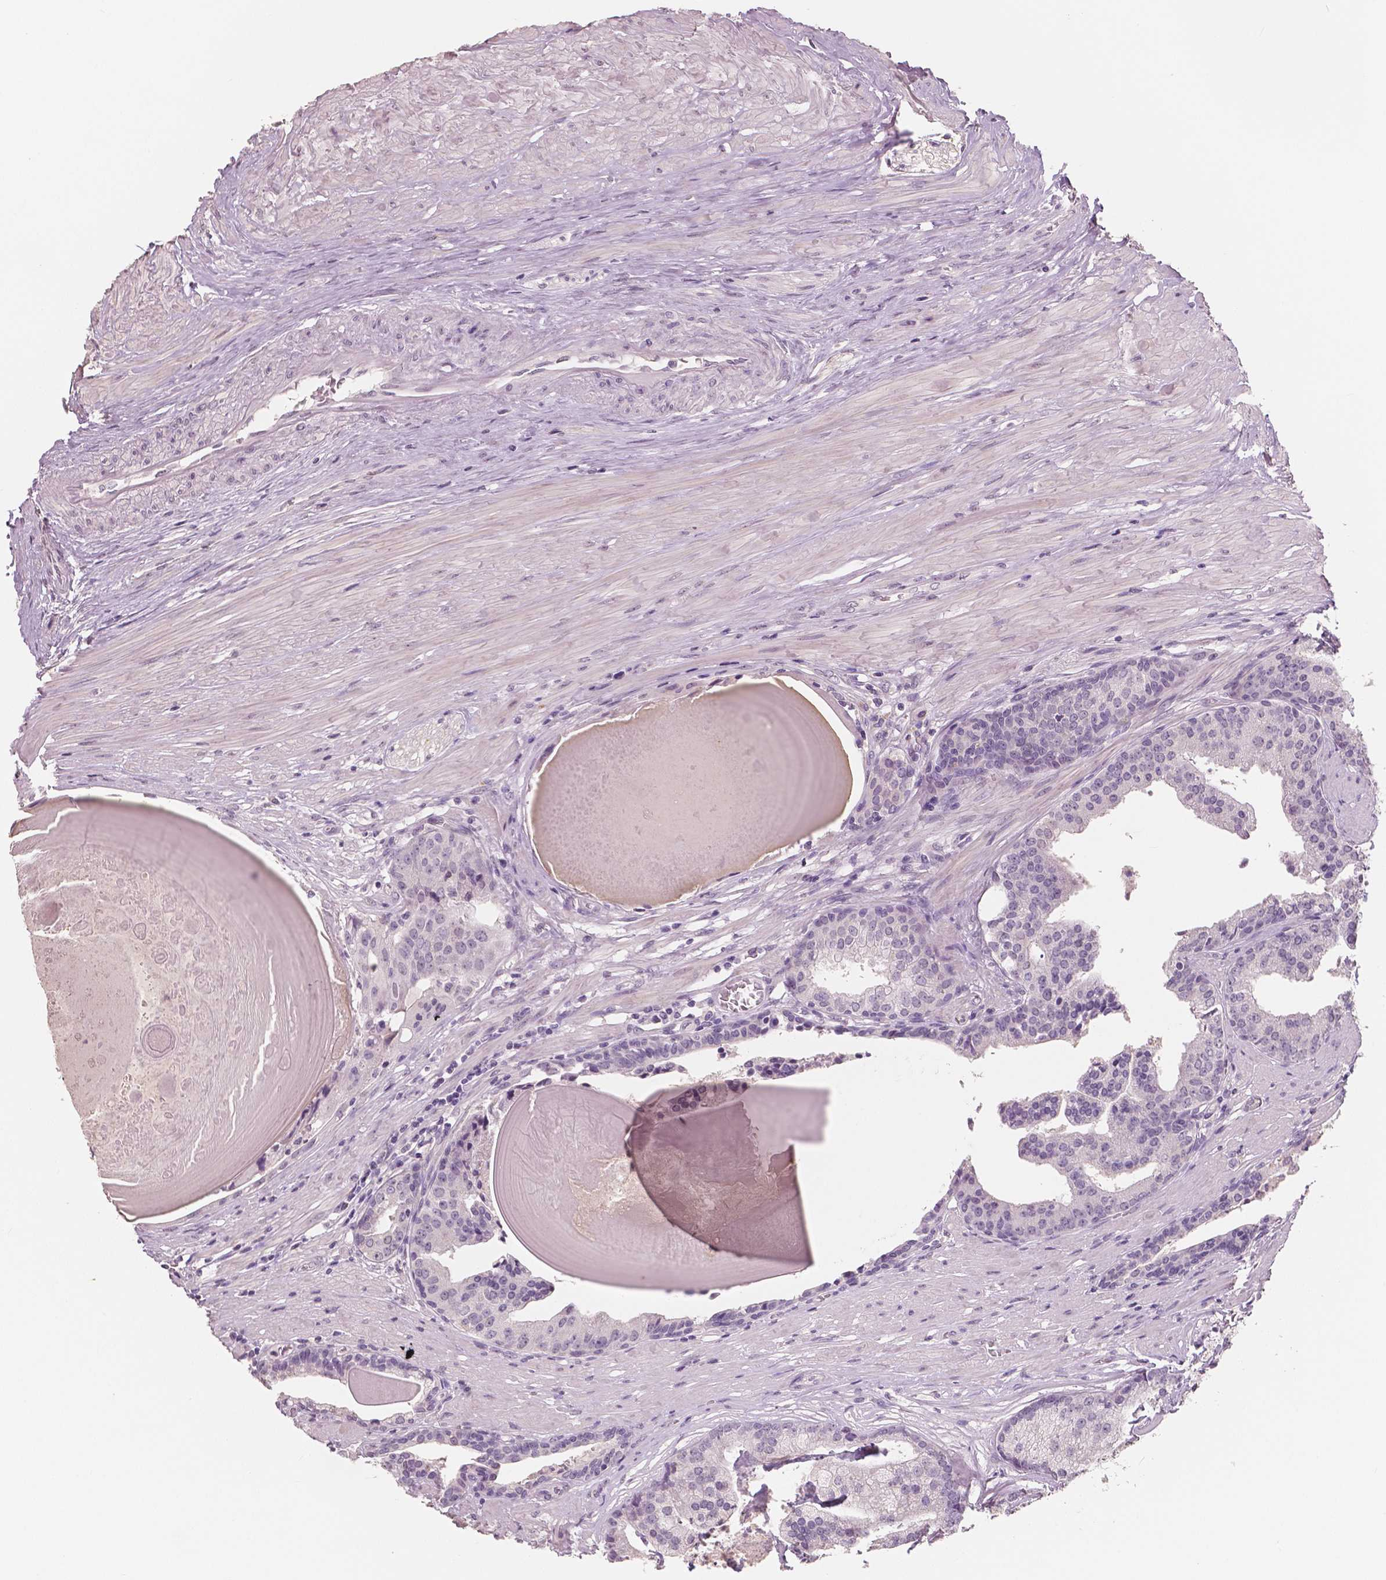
{"staining": {"intensity": "negative", "quantity": "none", "location": "none"}, "tissue": "prostate cancer", "cell_type": "Tumor cells", "image_type": "cancer", "snomed": [{"axis": "morphology", "description": "Adenocarcinoma, NOS"}, {"axis": "topography", "description": "Prostate and seminal vesicle, NOS"}, {"axis": "topography", "description": "Prostate"}], "caption": "This is a histopathology image of immunohistochemistry staining of prostate adenocarcinoma, which shows no positivity in tumor cells. (DAB IHC, high magnification).", "gene": "NECAB1", "patient": {"sex": "male", "age": 44}}